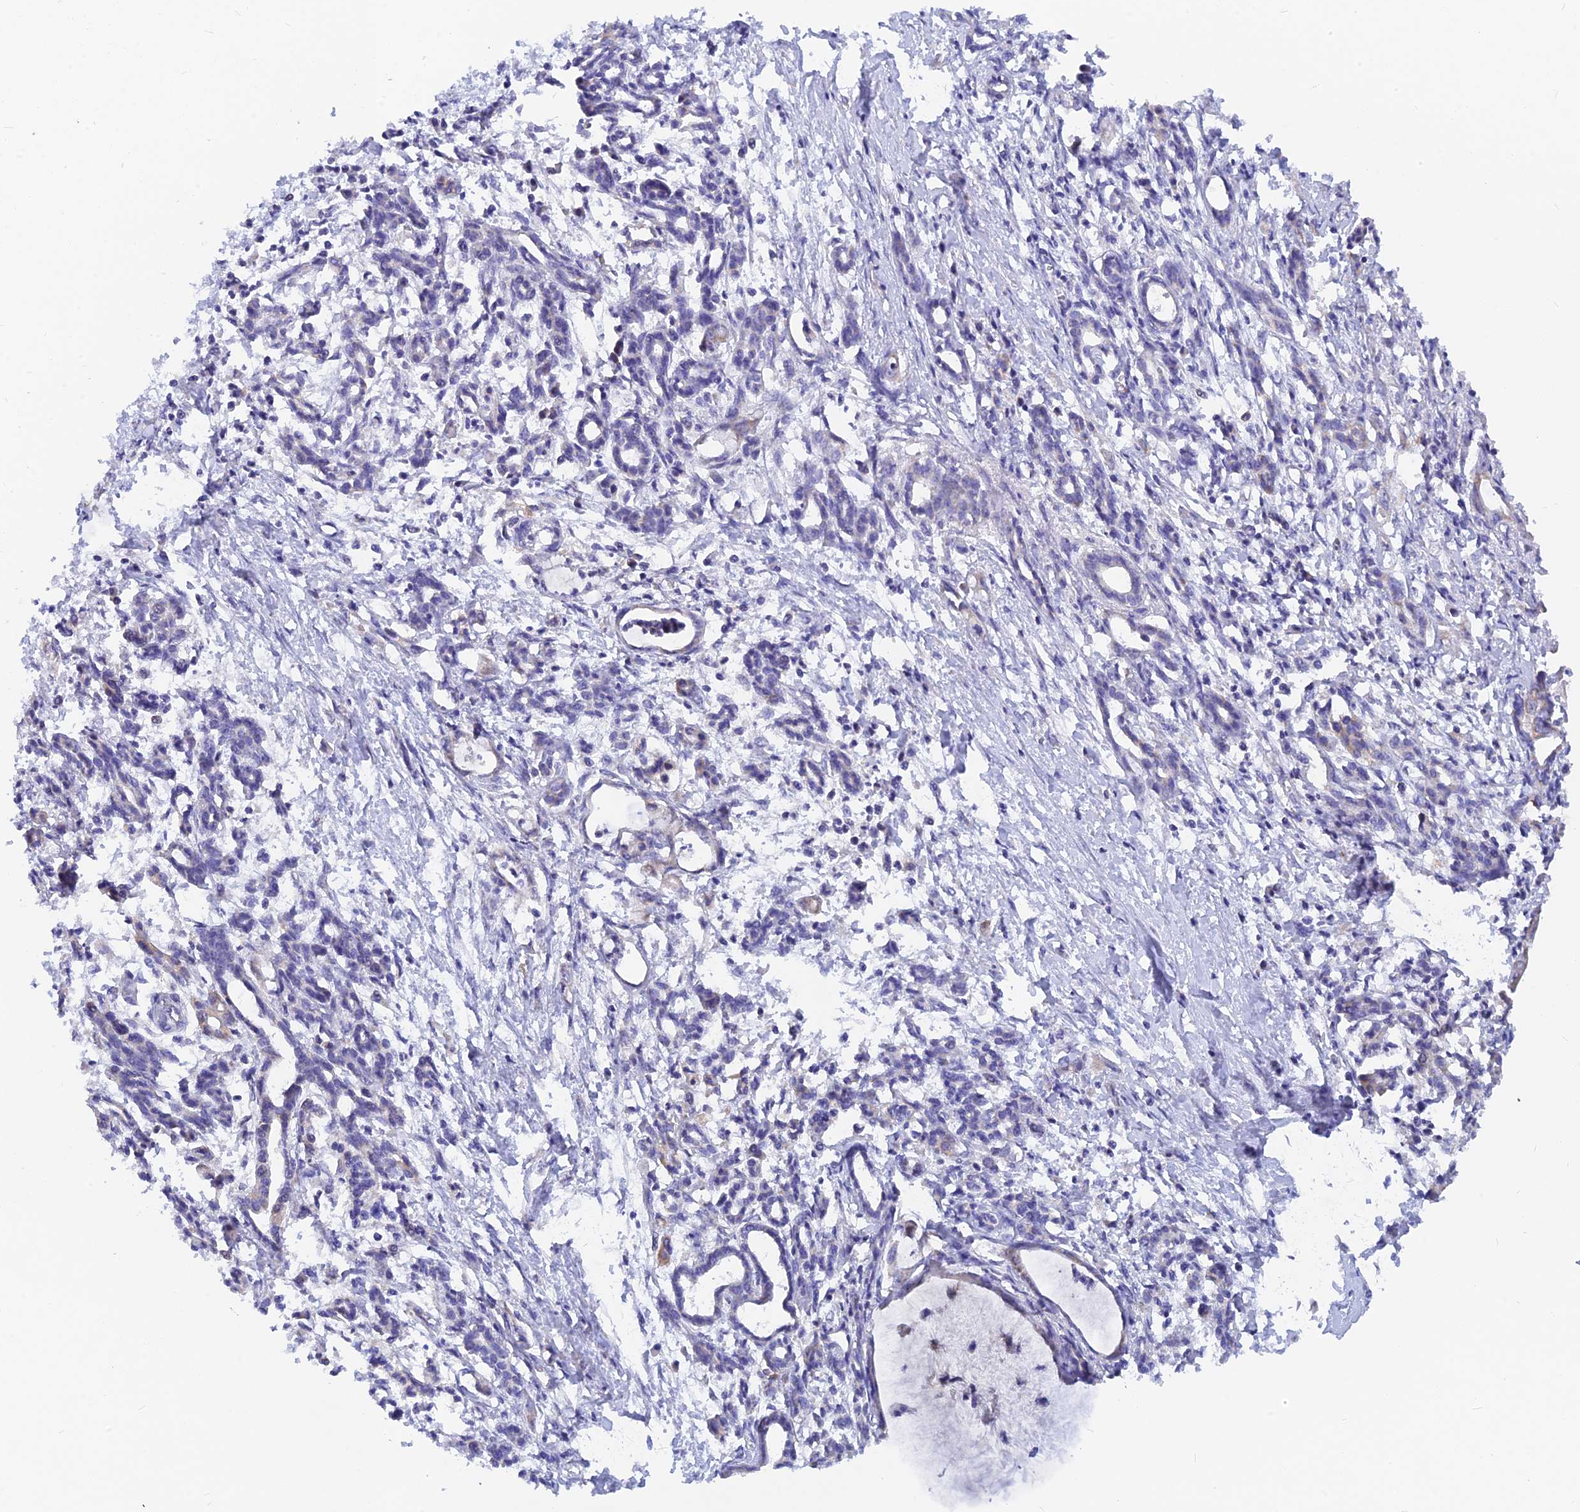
{"staining": {"intensity": "negative", "quantity": "none", "location": "none"}, "tissue": "pancreatic cancer", "cell_type": "Tumor cells", "image_type": "cancer", "snomed": [{"axis": "morphology", "description": "Adenocarcinoma, NOS"}, {"axis": "topography", "description": "Pancreas"}], "caption": "A photomicrograph of pancreatic adenocarcinoma stained for a protein exhibits no brown staining in tumor cells. (Stains: DAB (3,3'-diaminobenzidine) immunohistochemistry (IHC) with hematoxylin counter stain, Microscopy: brightfield microscopy at high magnification).", "gene": "CACNA1B", "patient": {"sex": "female", "age": 55}}